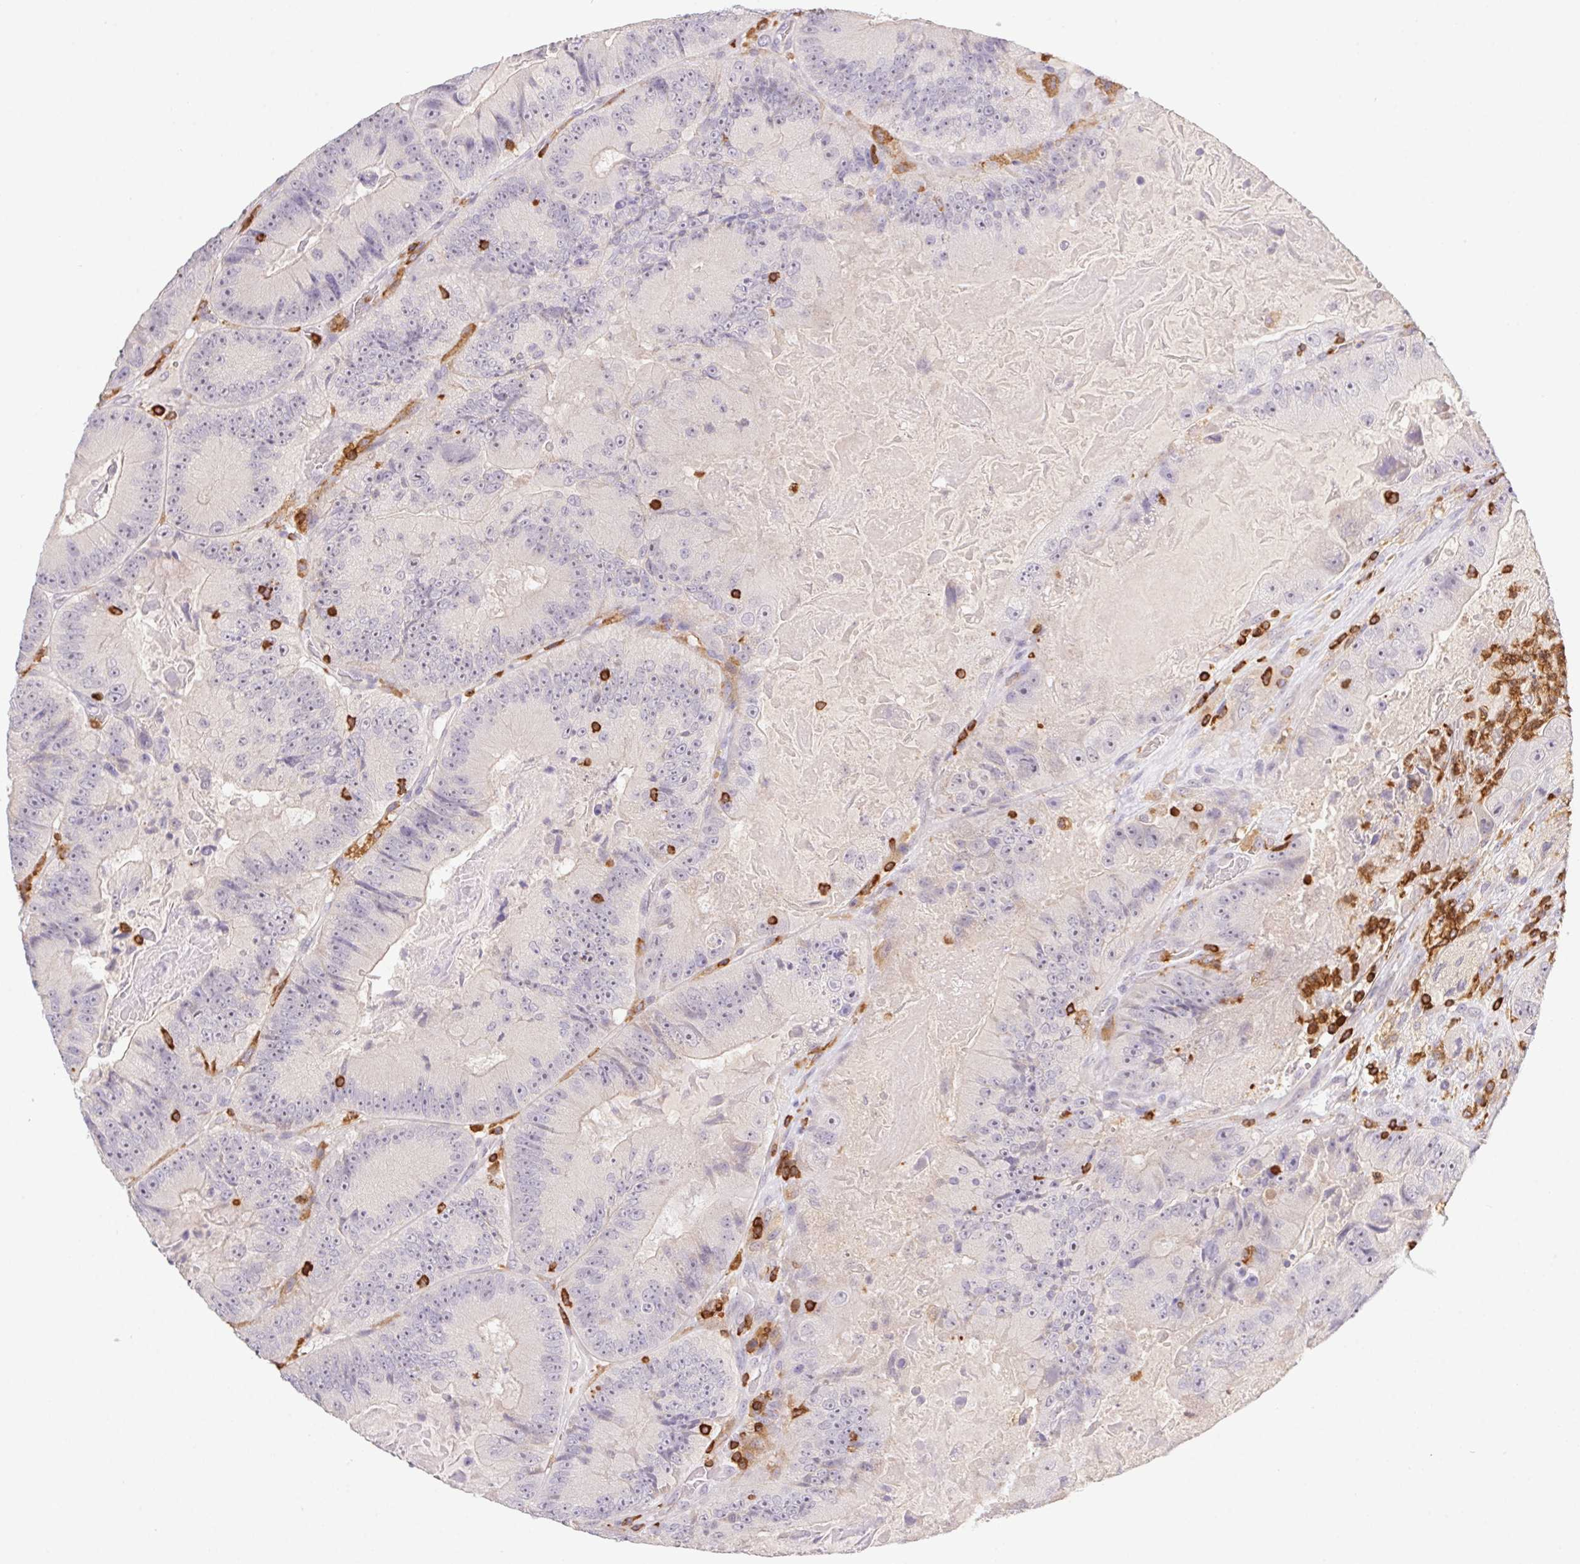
{"staining": {"intensity": "negative", "quantity": "none", "location": "none"}, "tissue": "colorectal cancer", "cell_type": "Tumor cells", "image_type": "cancer", "snomed": [{"axis": "morphology", "description": "Adenocarcinoma, NOS"}, {"axis": "topography", "description": "Colon"}], "caption": "Tumor cells are negative for protein expression in human adenocarcinoma (colorectal).", "gene": "APBB1IP", "patient": {"sex": "female", "age": 86}}